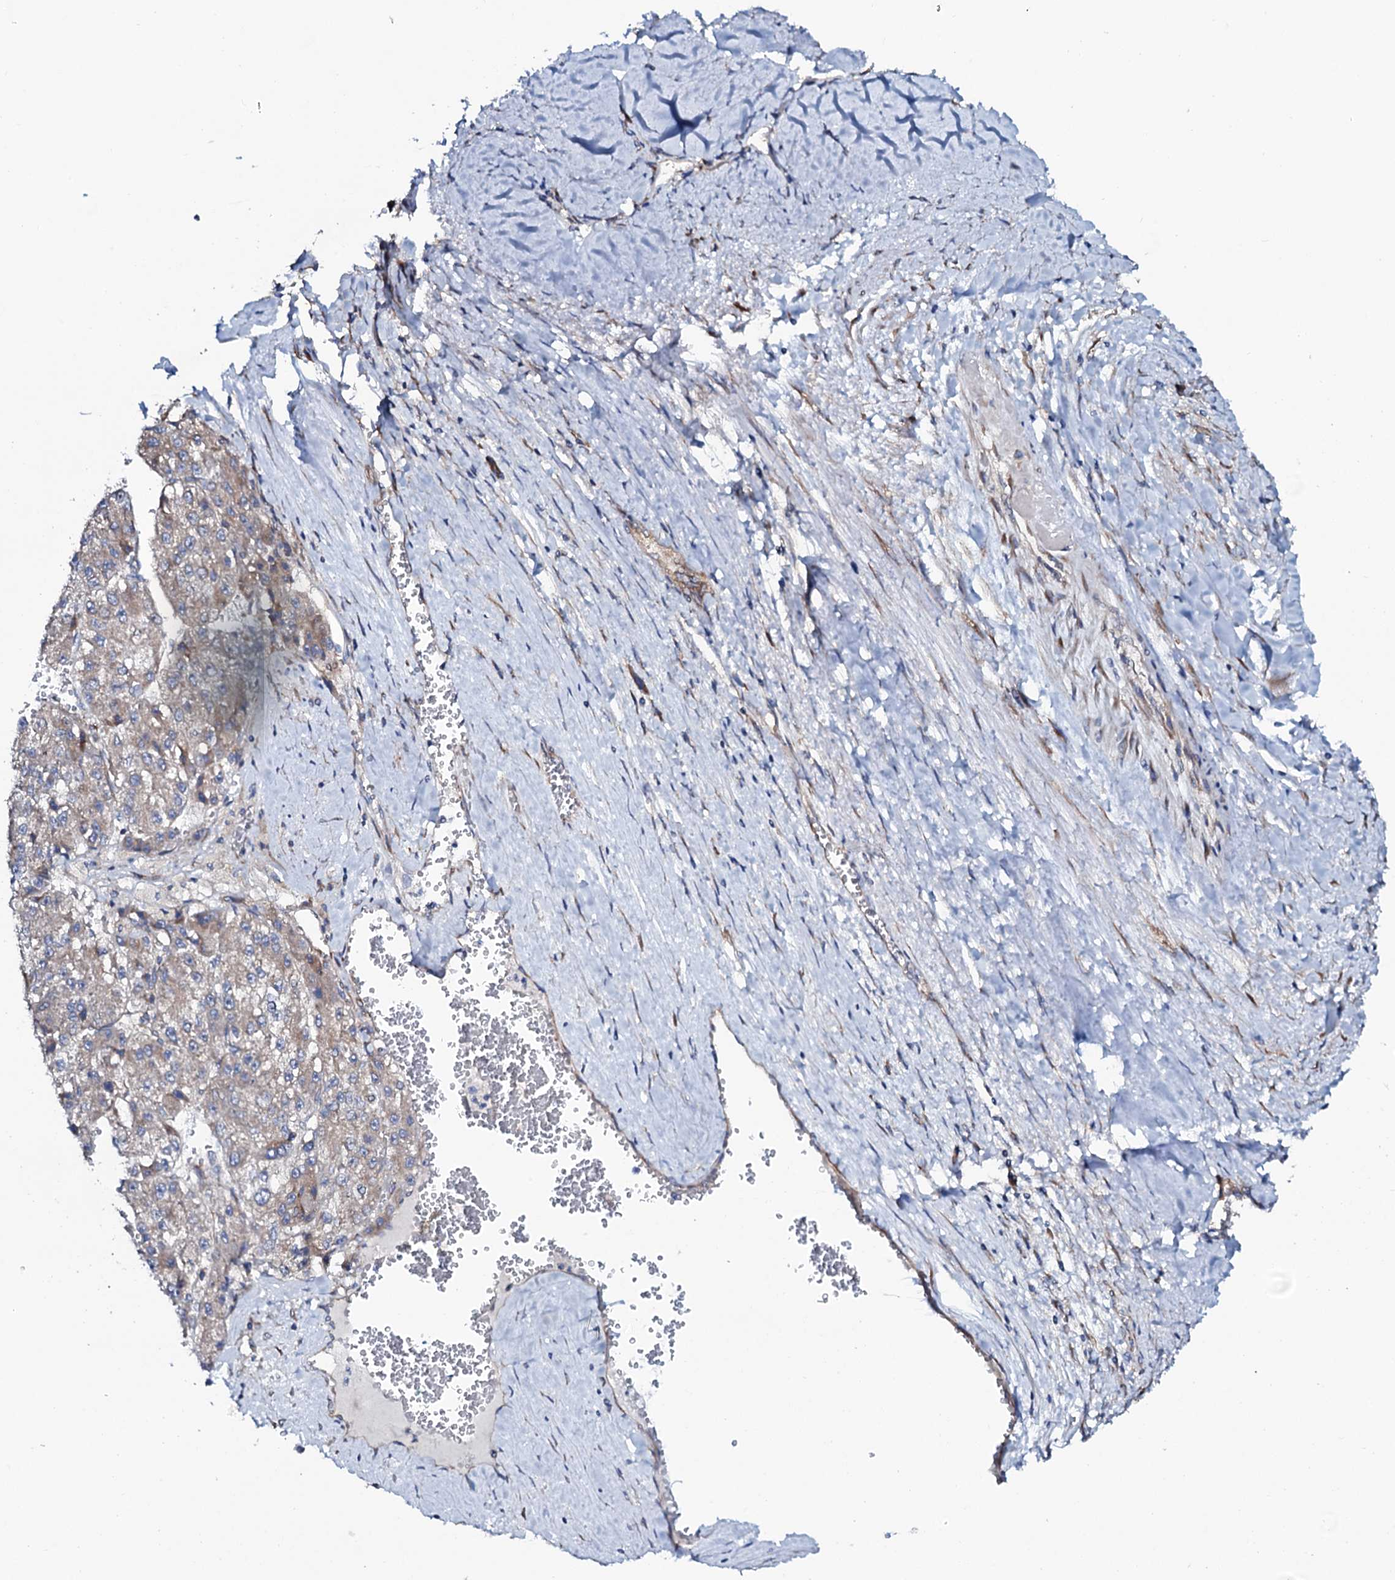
{"staining": {"intensity": "weak", "quantity": "25%-75%", "location": "cytoplasmic/membranous"}, "tissue": "liver cancer", "cell_type": "Tumor cells", "image_type": "cancer", "snomed": [{"axis": "morphology", "description": "Carcinoma, Hepatocellular, NOS"}, {"axis": "topography", "description": "Liver"}], "caption": "Weak cytoplasmic/membranous protein positivity is present in approximately 25%-75% of tumor cells in liver cancer (hepatocellular carcinoma). Nuclei are stained in blue.", "gene": "STARD13", "patient": {"sex": "female", "age": 73}}